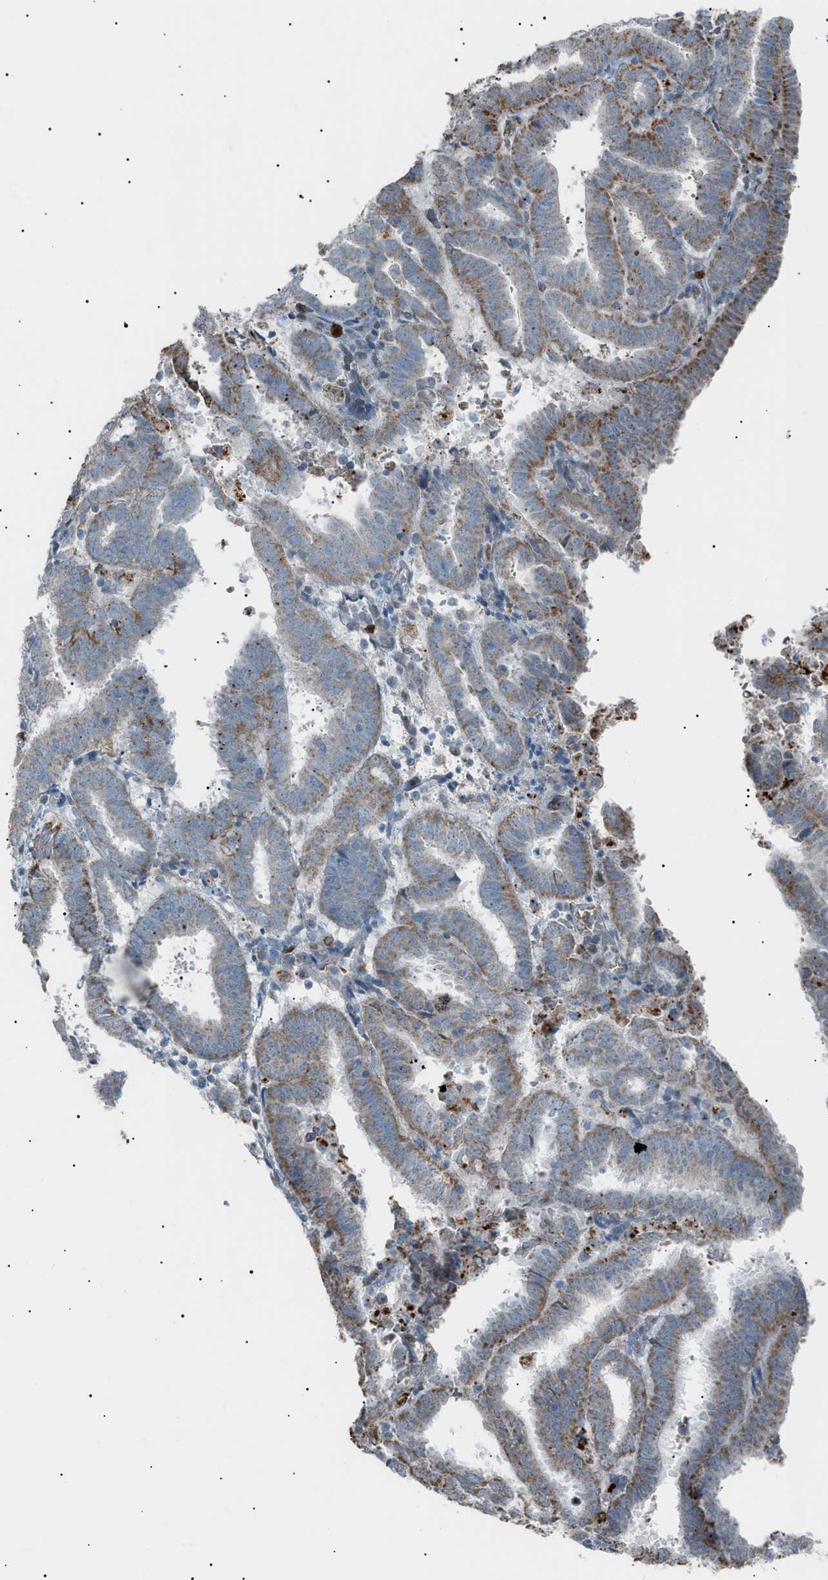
{"staining": {"intensity": "moderate", "quantity": ">75%", "location": "cytoplasmic/membranous"}, "tissue": "endometrial cancer", "cell_type": "Tumor cells", "image_type": "cancer", "snomed": [{"axis": "morphology", "description": "Adenocarcinoma, NOS"}, {"axis": "topography", "description": "Uterus"}], "caption": "Immunohistochemistry (DAB (3,3'-diaminobenzidine)) staining of endometrial cancer displays moderate cytoplasmic/membranous protein positivity in approximately >75% of tumor cells.", "gene": "ZNF516", "patient": {"sex": "female", "age": 83}}